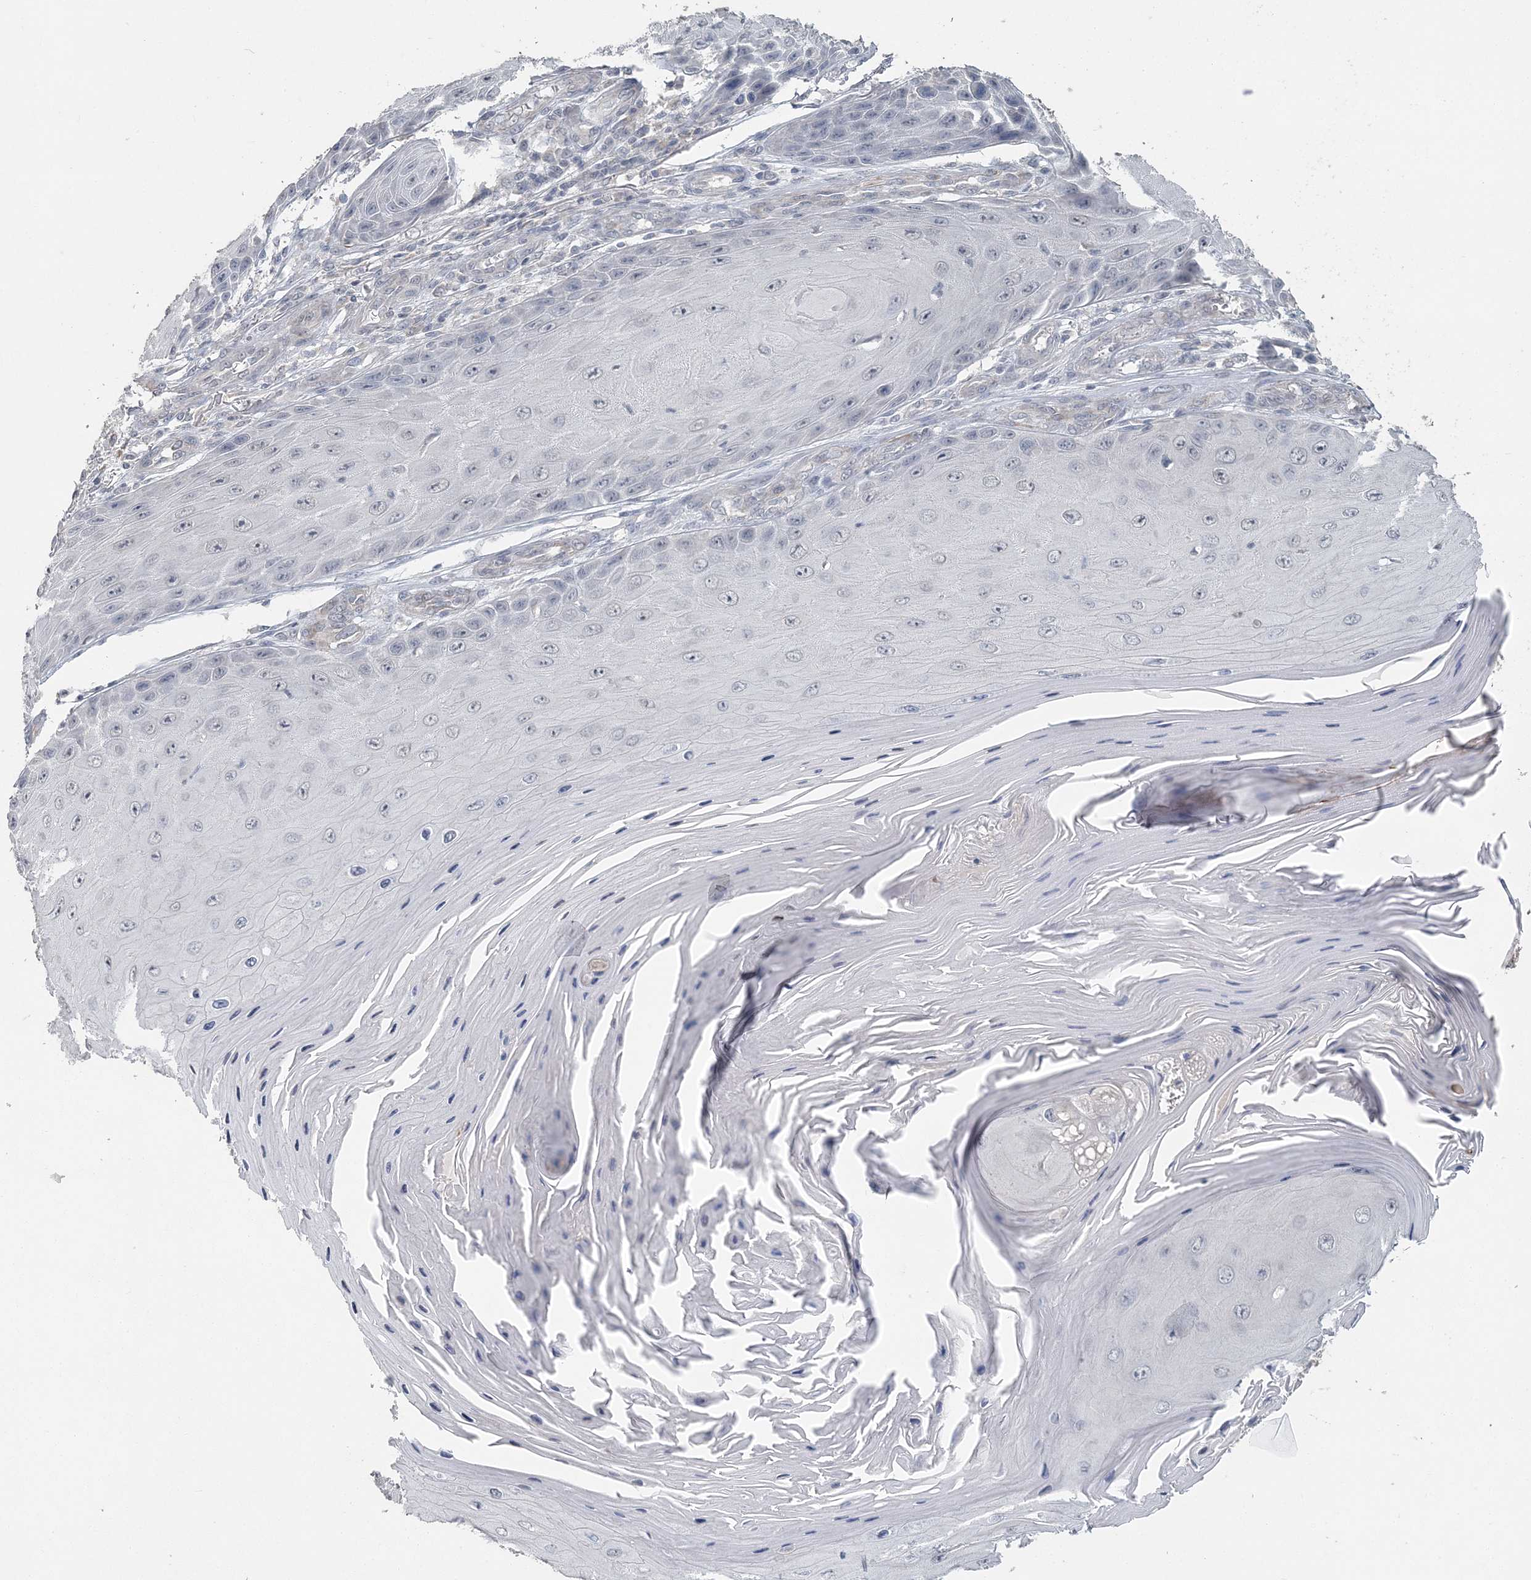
{"staining": {"intensity": "negative", "quantity": "none", "location": "none"}, "tissue": "skin cancer", "cell_type": "Tumor cells", "image_type": "cancer", "snomed": [{"axis": "morphology", "description": "Squamous cell carcinoma, NOS"}, {"axis": "topography", "description": "Skin"}], "caption": "A photomicrograph of human skin cancer is negative for staining in tumor cells.", "gene": "UIMC1", "patient": {"sex": "female", "age": 73}}